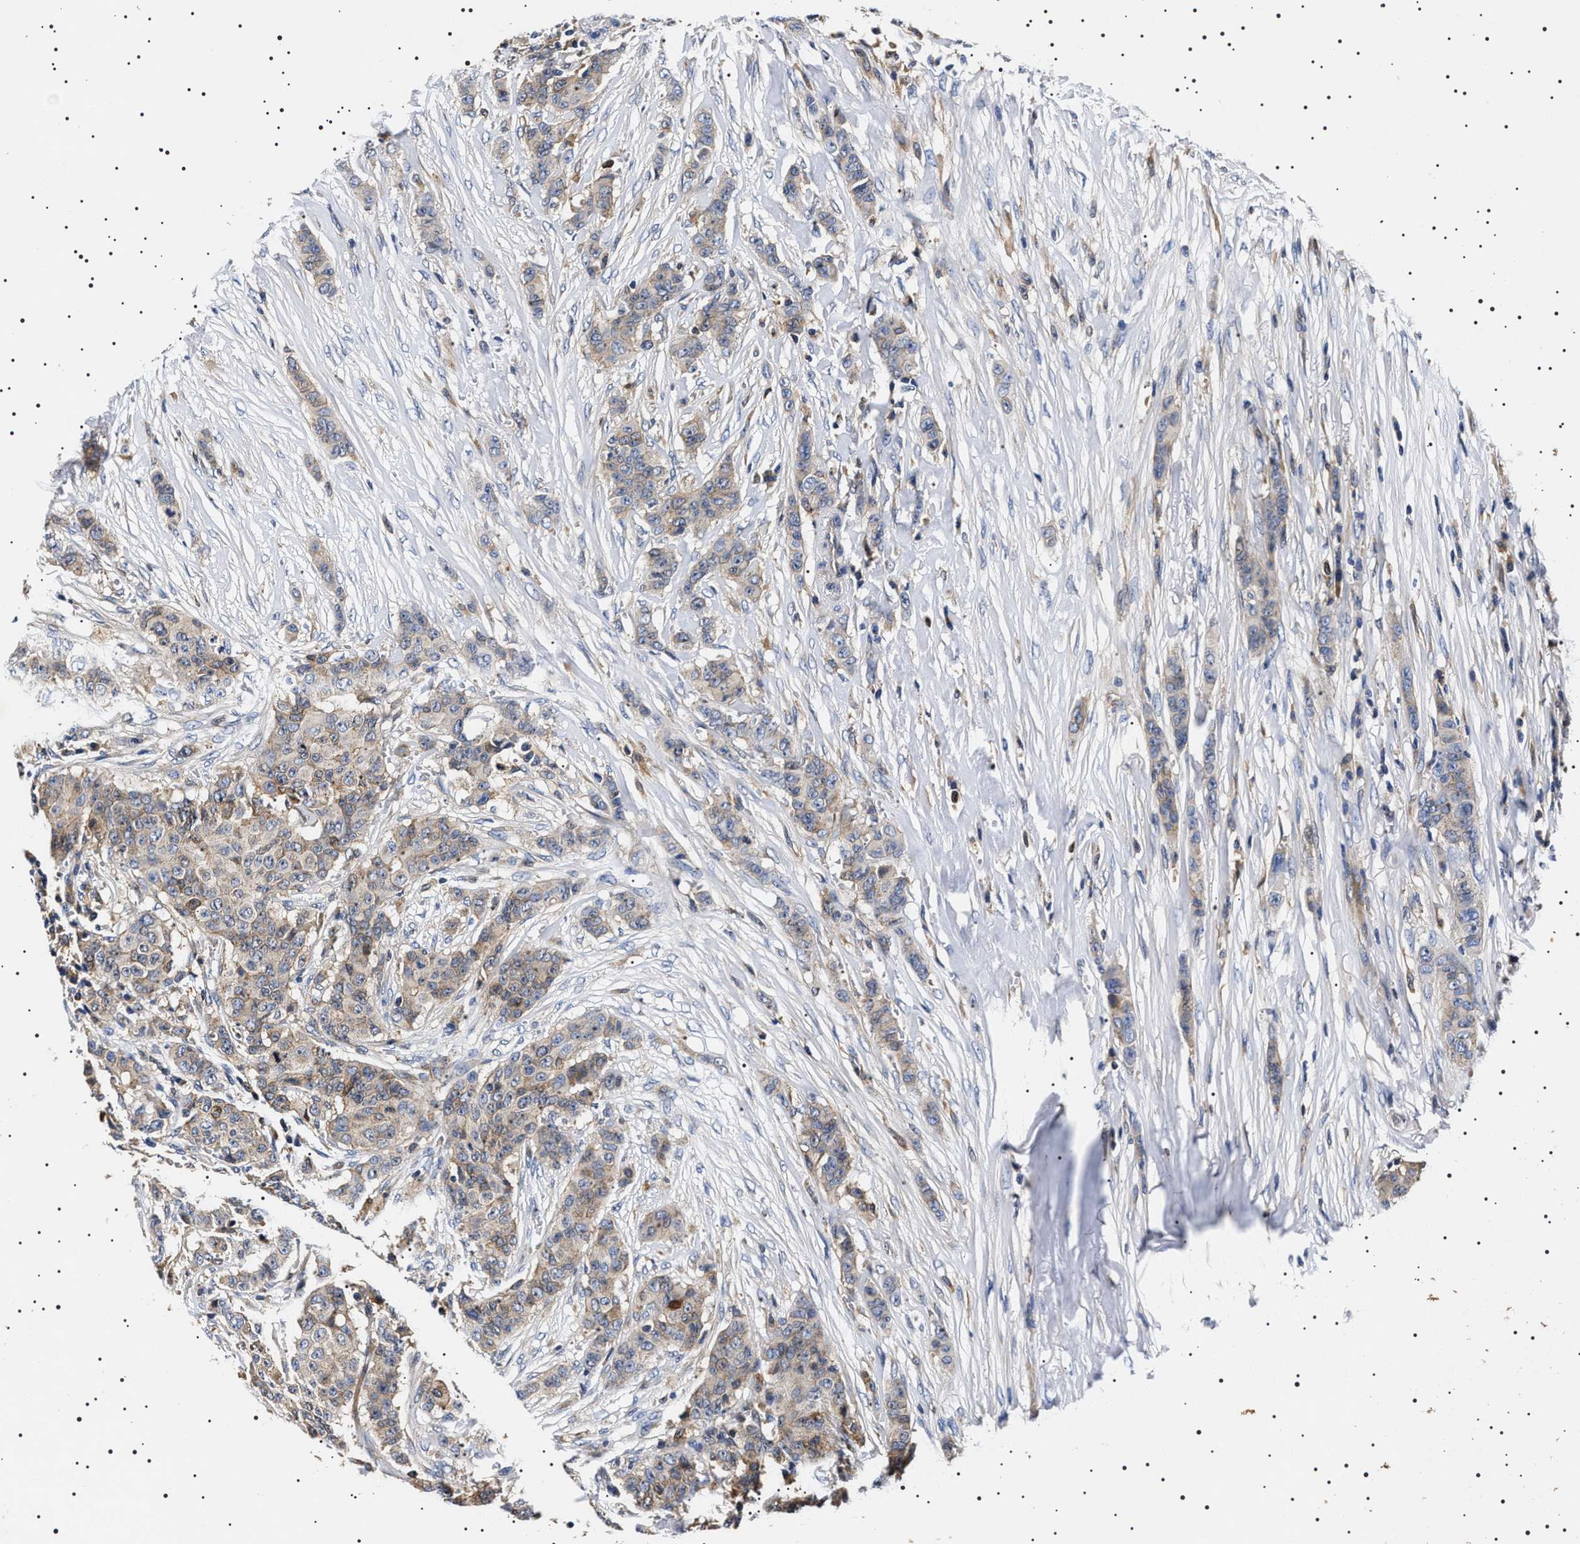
{"staining": {"intensity": "weak", "quantity": ">75%", "location": "cytoplasmic/membranous"}, "tissue": "breast cancer", "cell_type": "Tumor cells", "image_type": "cancer", "snomed": [{"axis": "morphology", "description": "Duct carcinoma"}, {"axis": "topography", "description": "Breast"}], "caption": "A brown stain highlights weak cytoplasmic/membranous staining of a protein in human breast cancer (invasive ductal carcinoma) tumor cells.", "gene": "SLC4A7", "patient": {"sex": "female", "age": 40}}